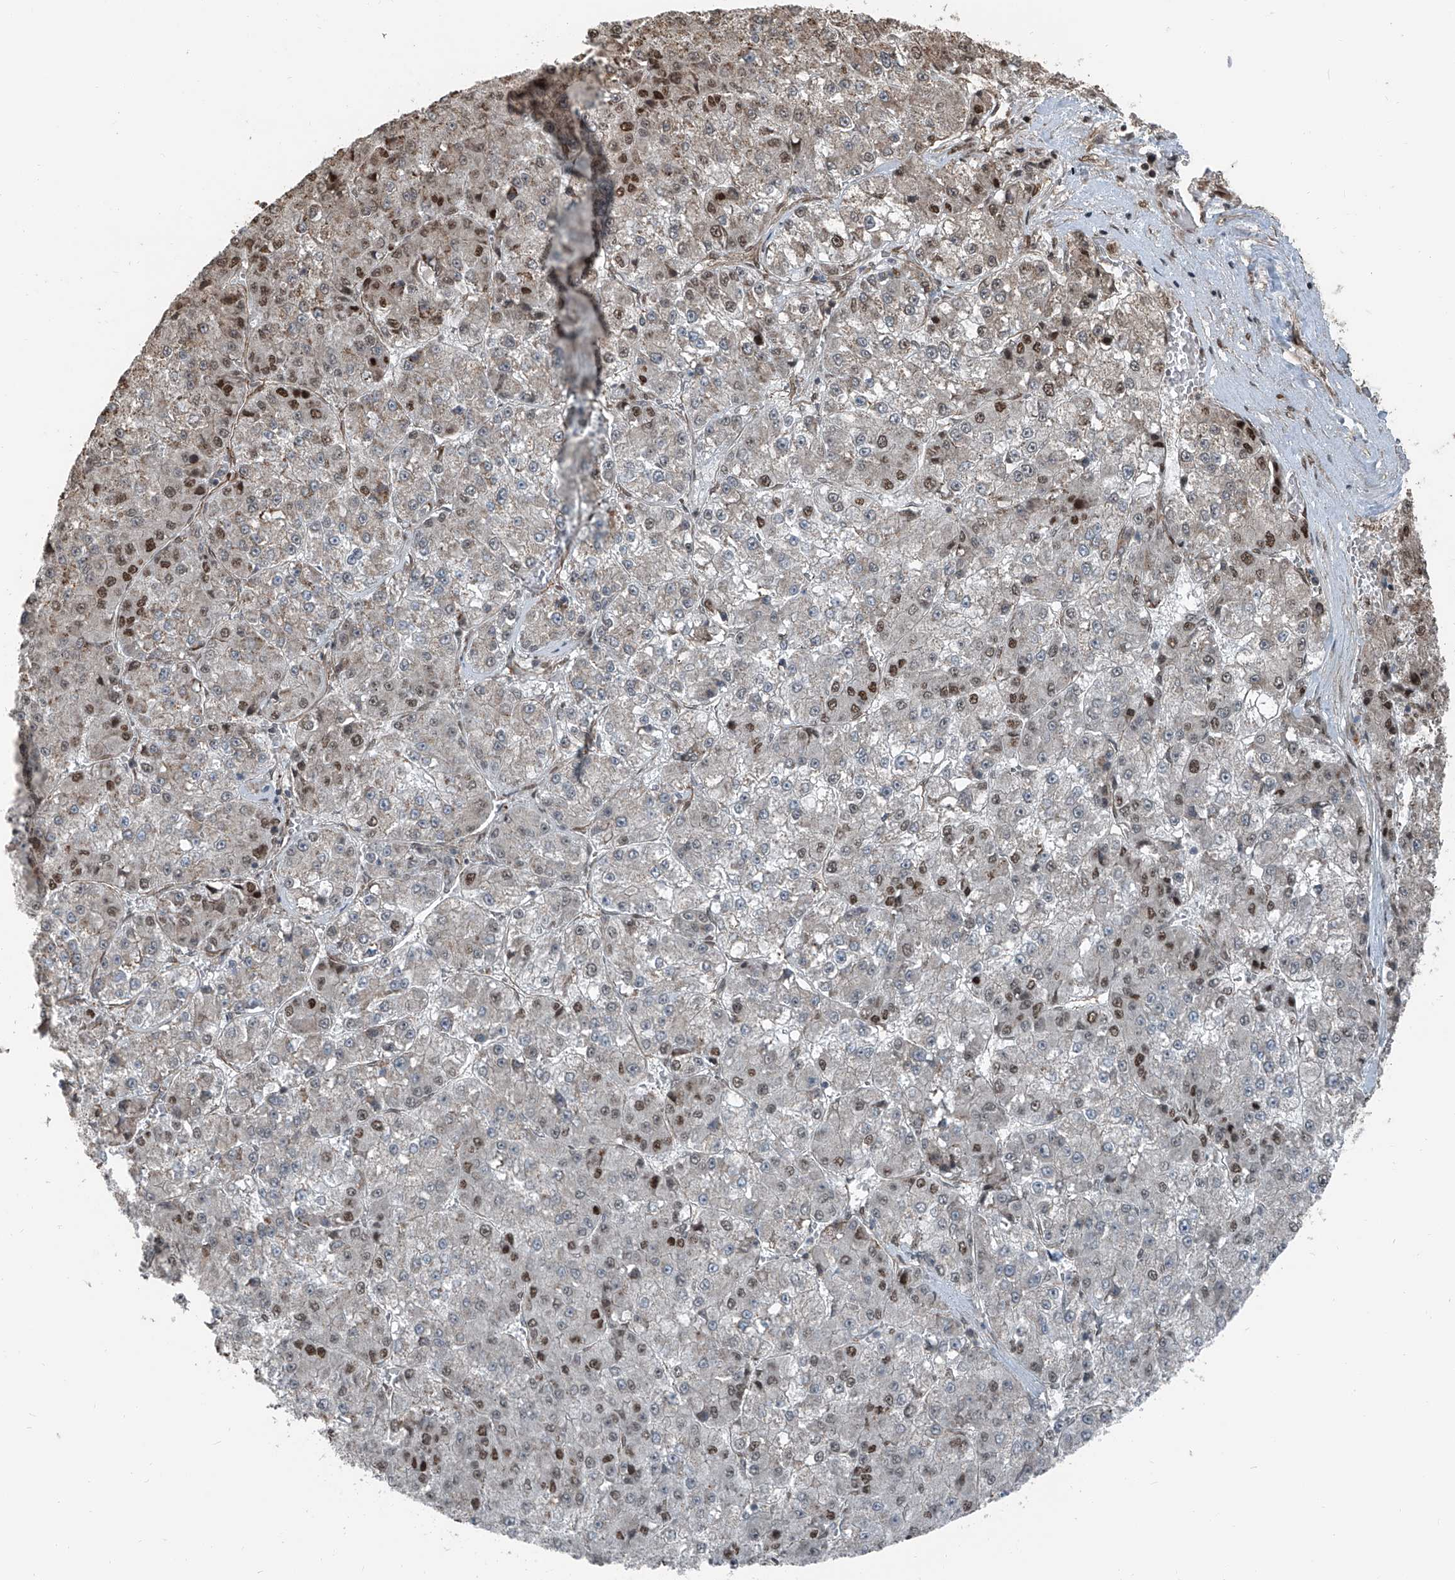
{"staining": {"intensity": "moderate", "quantity": "<25%", "location": "nuclear"}, "tissue": "liver cancer", "cell_type": "Tumor cells", "image_type": "cancer", "snomed": [{"axis": "morphology", "description": "Carcinoma, Hepatocellular, NOS"}, {"axis": "topography", "description": "Liver"}], "caption": "Immunohistochemical staining of human liver hepatocellular carcinoma demonstrates low levels of moderate nuclear protein expression in approximately <25% of tumor cells. The staining was performed using DAB (3,3'-diaminobenzidine), with brown indicating positive protein expression. Nuclei are stained blue with hematoxylin.", "gene": "ZNF570", "patient": {"sex": "female", "age": 73}}